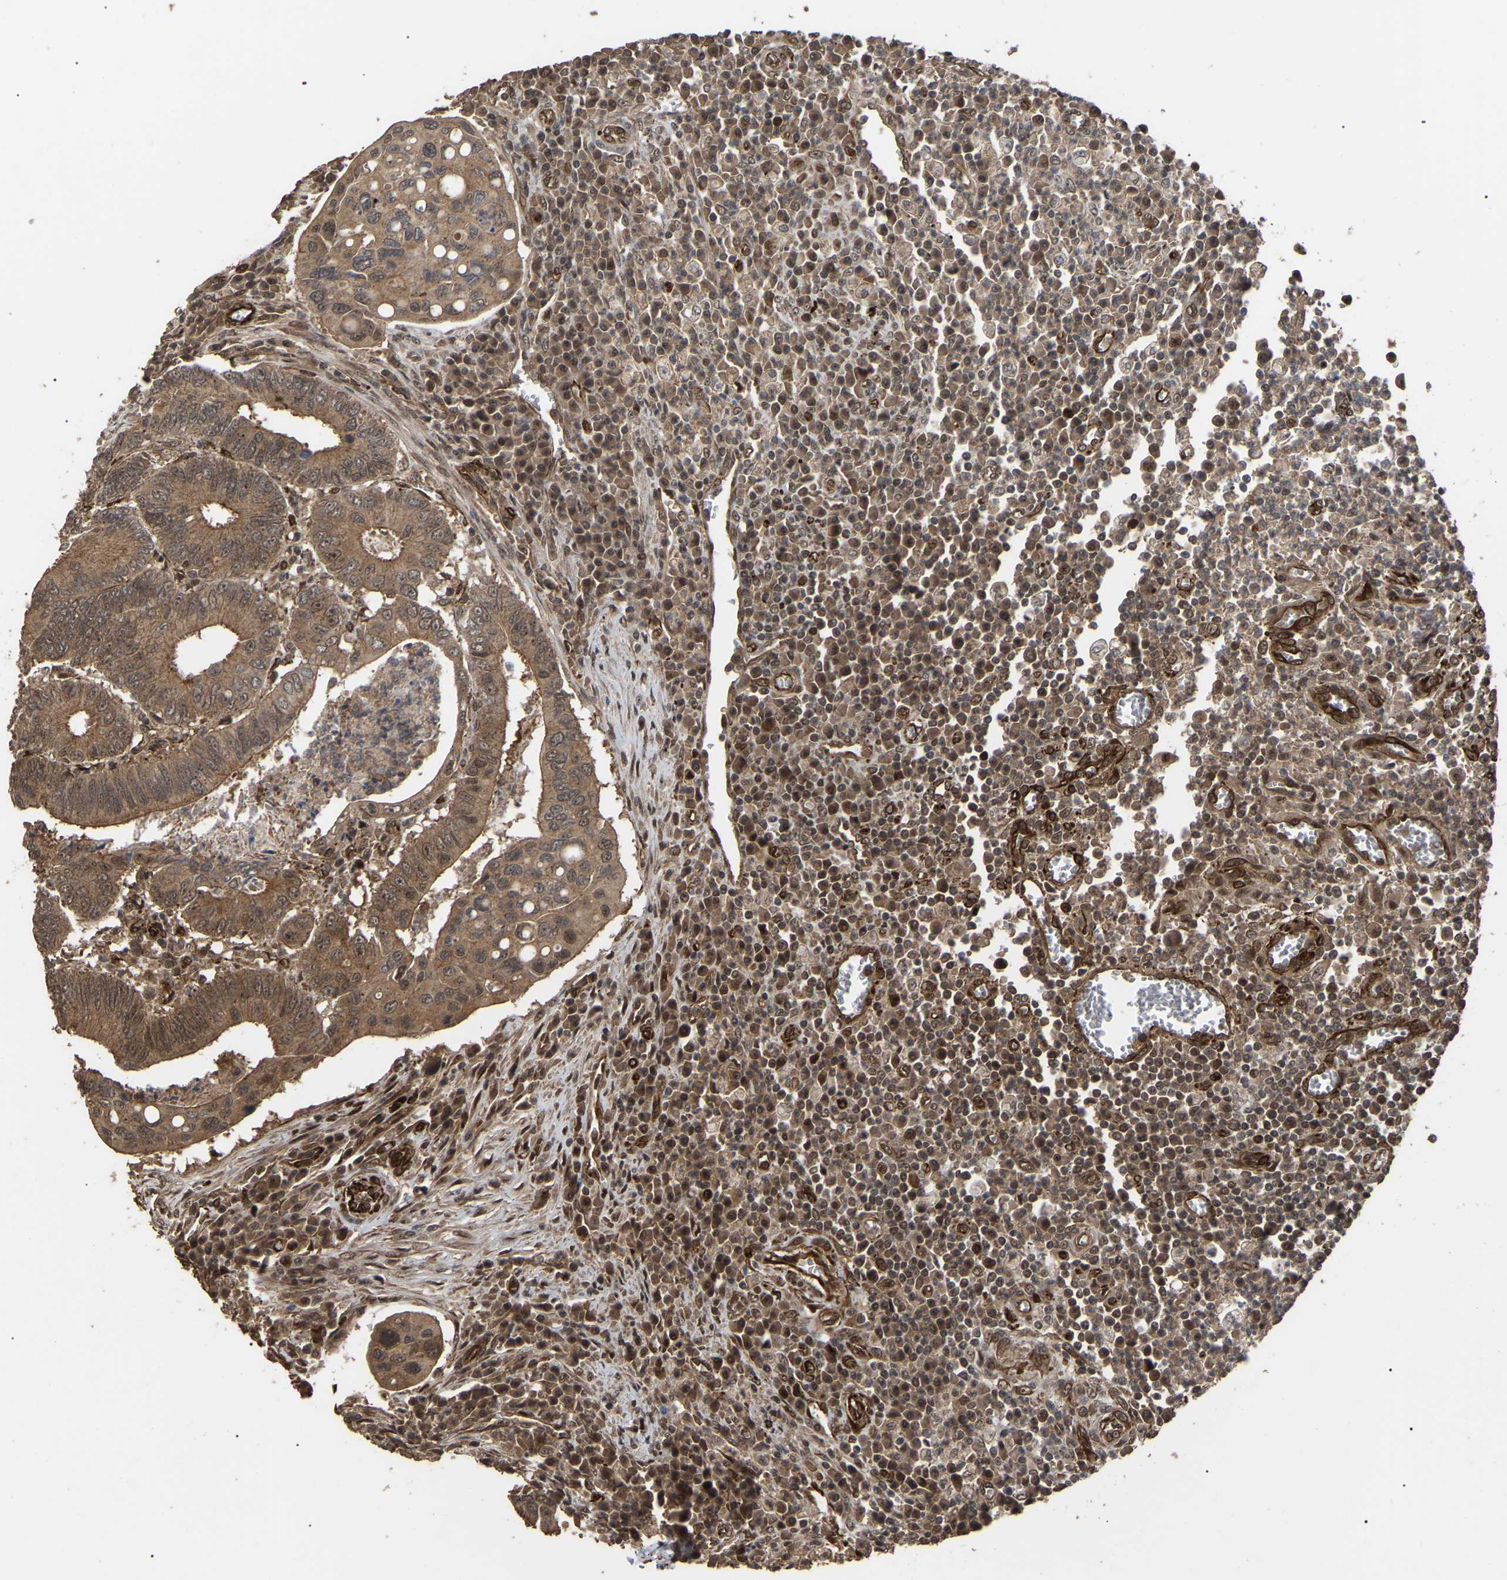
{"staining": {"intensity": "moderate", "quantity": ">75%", "location": "cytoplasmic/membranous"}, "tissue": "colorectal cancer", "cell_type": "Tumor cells", "image_type": "cancer", "snomed": [{"axis": "morphology", "description": "Inflammation, NOS"}, {"axis": "morphology", "description": "Adenocarcinoma, NOS"}, {"axis": "topography", "description": "Colon"}], "caption": "Immunohistochemistry photomicrograph of neoplastic tissue: human adenocarcinoma (colorectal) stained using immunohistochemistry demonstrates medium levels of moderate protein expression localized specifically in the cytoplasmic/membranous of tumor cells, appearing as a cytoplasmic/membranous brown color.", "gene": "FAM161B", "patient": {"sex": "male", "age": 72}}